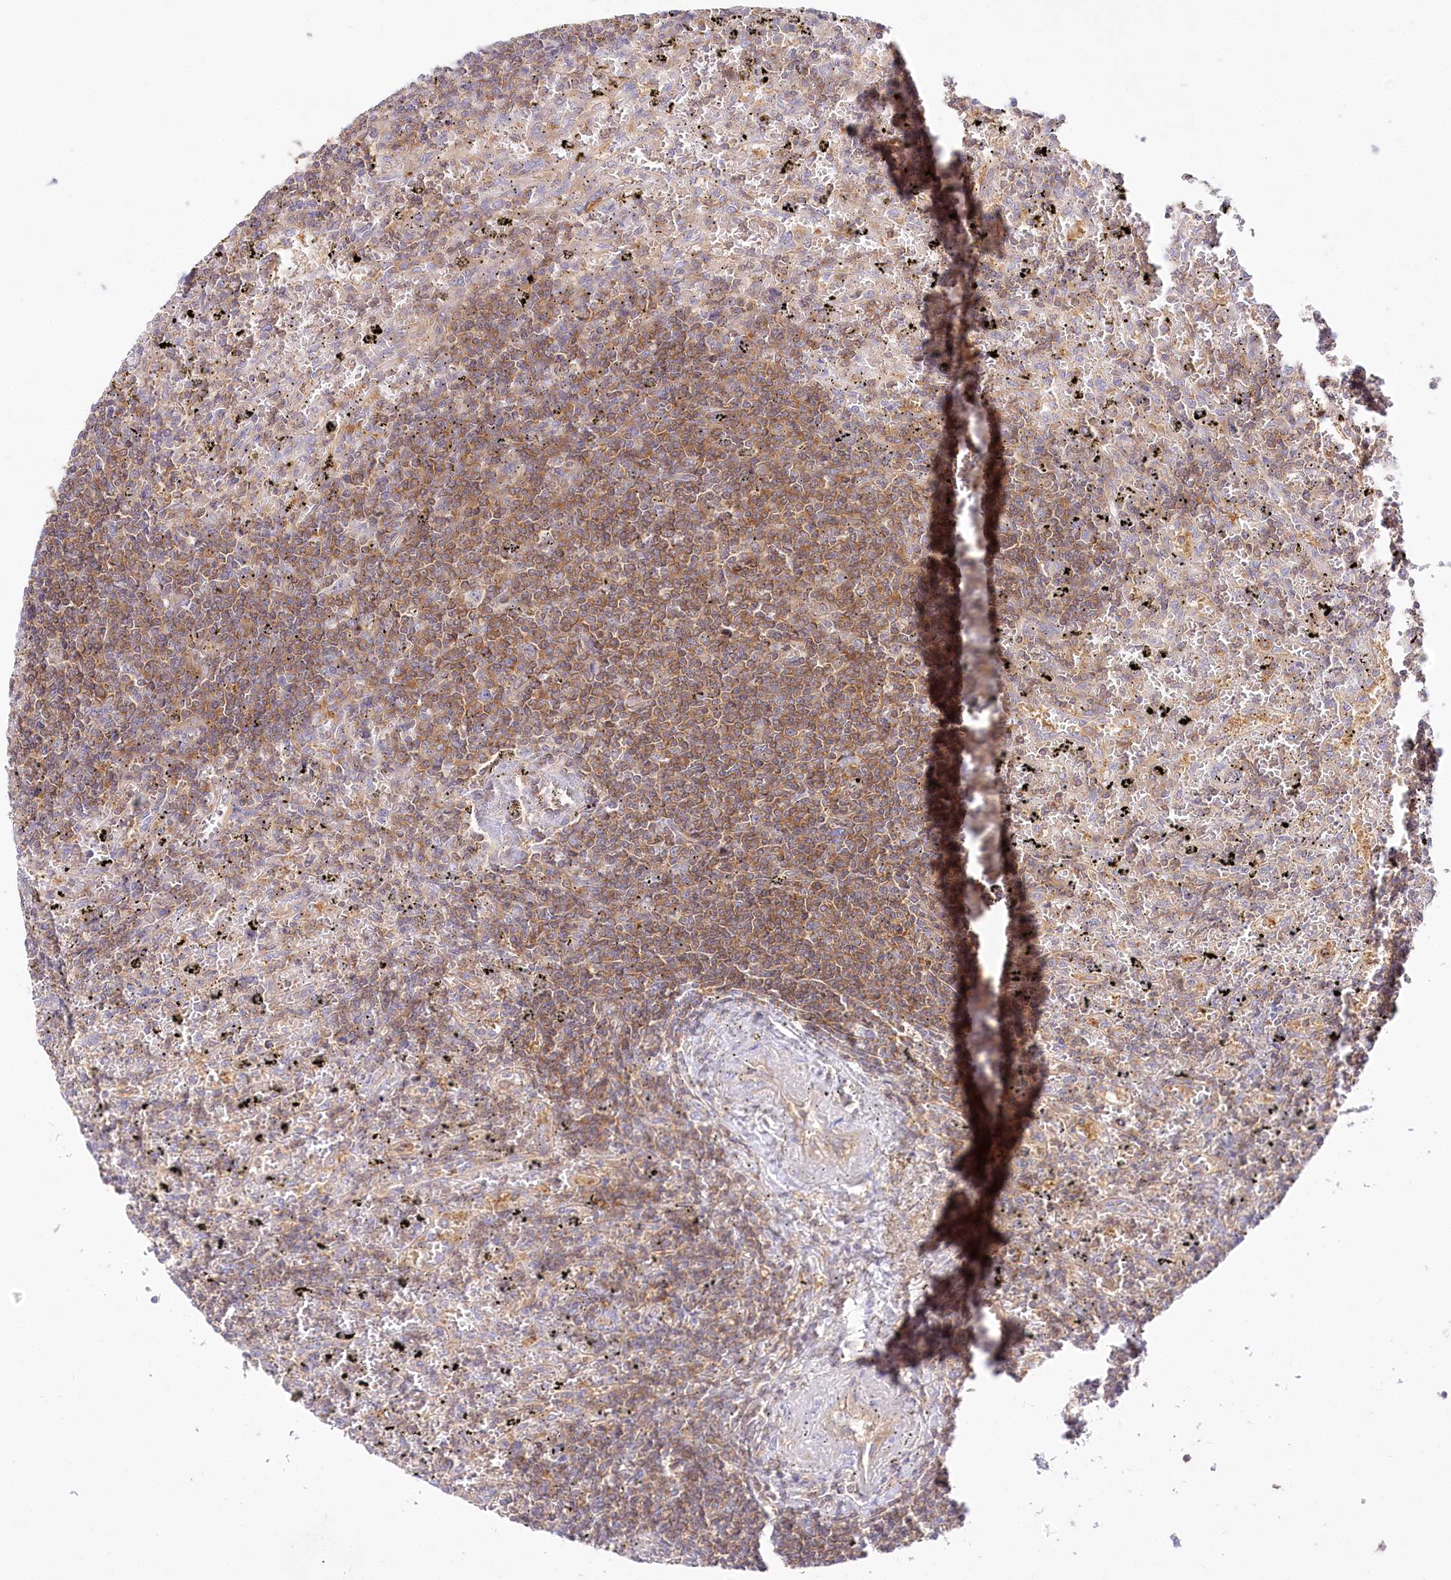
{"staining": {"intensity": "moderate", "quantity": "<25%", "location": "cytoplasmic/membranous"}, "tissue": "lymphoma", "cell_type": "Tumor cells", "image_type": "cancer", "snomed": [{"axis": "morphology", "description": "Malignant lymphoma, non-Hodgkin's type, Low grade"}, {"axis": "topography", "description": "Spleen"}], "caption": "IHC of low-grade malignant lymphoma, non-Hodgkin's type shows low levels of moderate cytoplasmic/membranous staining in approximately <25% of tumor cells. The protein is stained brown, and the nuclei are stained in blue (DAB IHC with brightfield microscopy, high magnification).", "gene": "ABRAXAS2", "patient": {"sex": "male", "age": 76}}